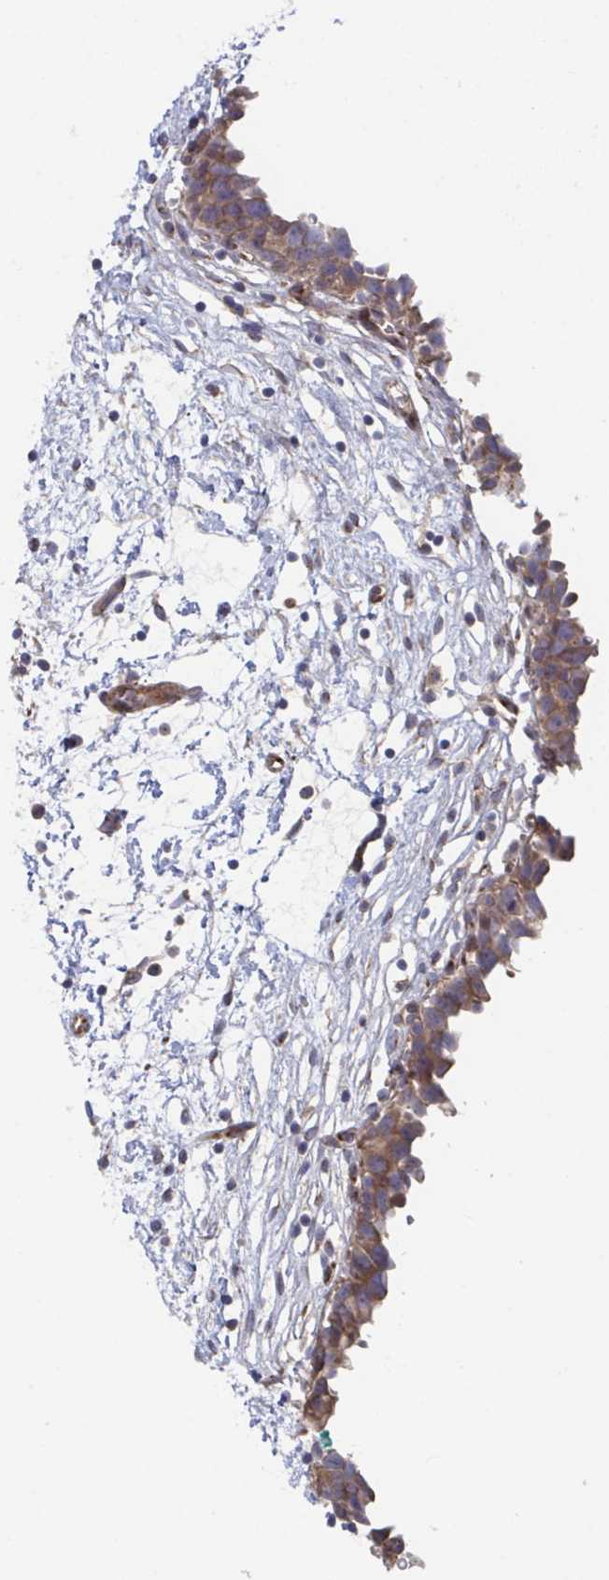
{"staining": {"intensity": "moderate", "quantity": ">75%", "location": "cytoplasmic/membranous"}, "tissue": "urinary bladder", "cell_type": "Urothelial cells", "image_type": "normal", "snomed": [{"axis": "morphology", "description": "Normal tissue, NOS"}, {"axis": "topography", "description": "Urinary bladder"}], "caption": "This image reveals benign urinary bladder stained with IHC to label a protein in brown. The cytoplasmic/membranous of urothelial cells show moderate positivity for the protein. Nuclei are counter-stained blue.", "gene": "FJX1", "patient": {"sex": "male", "age": 37}}